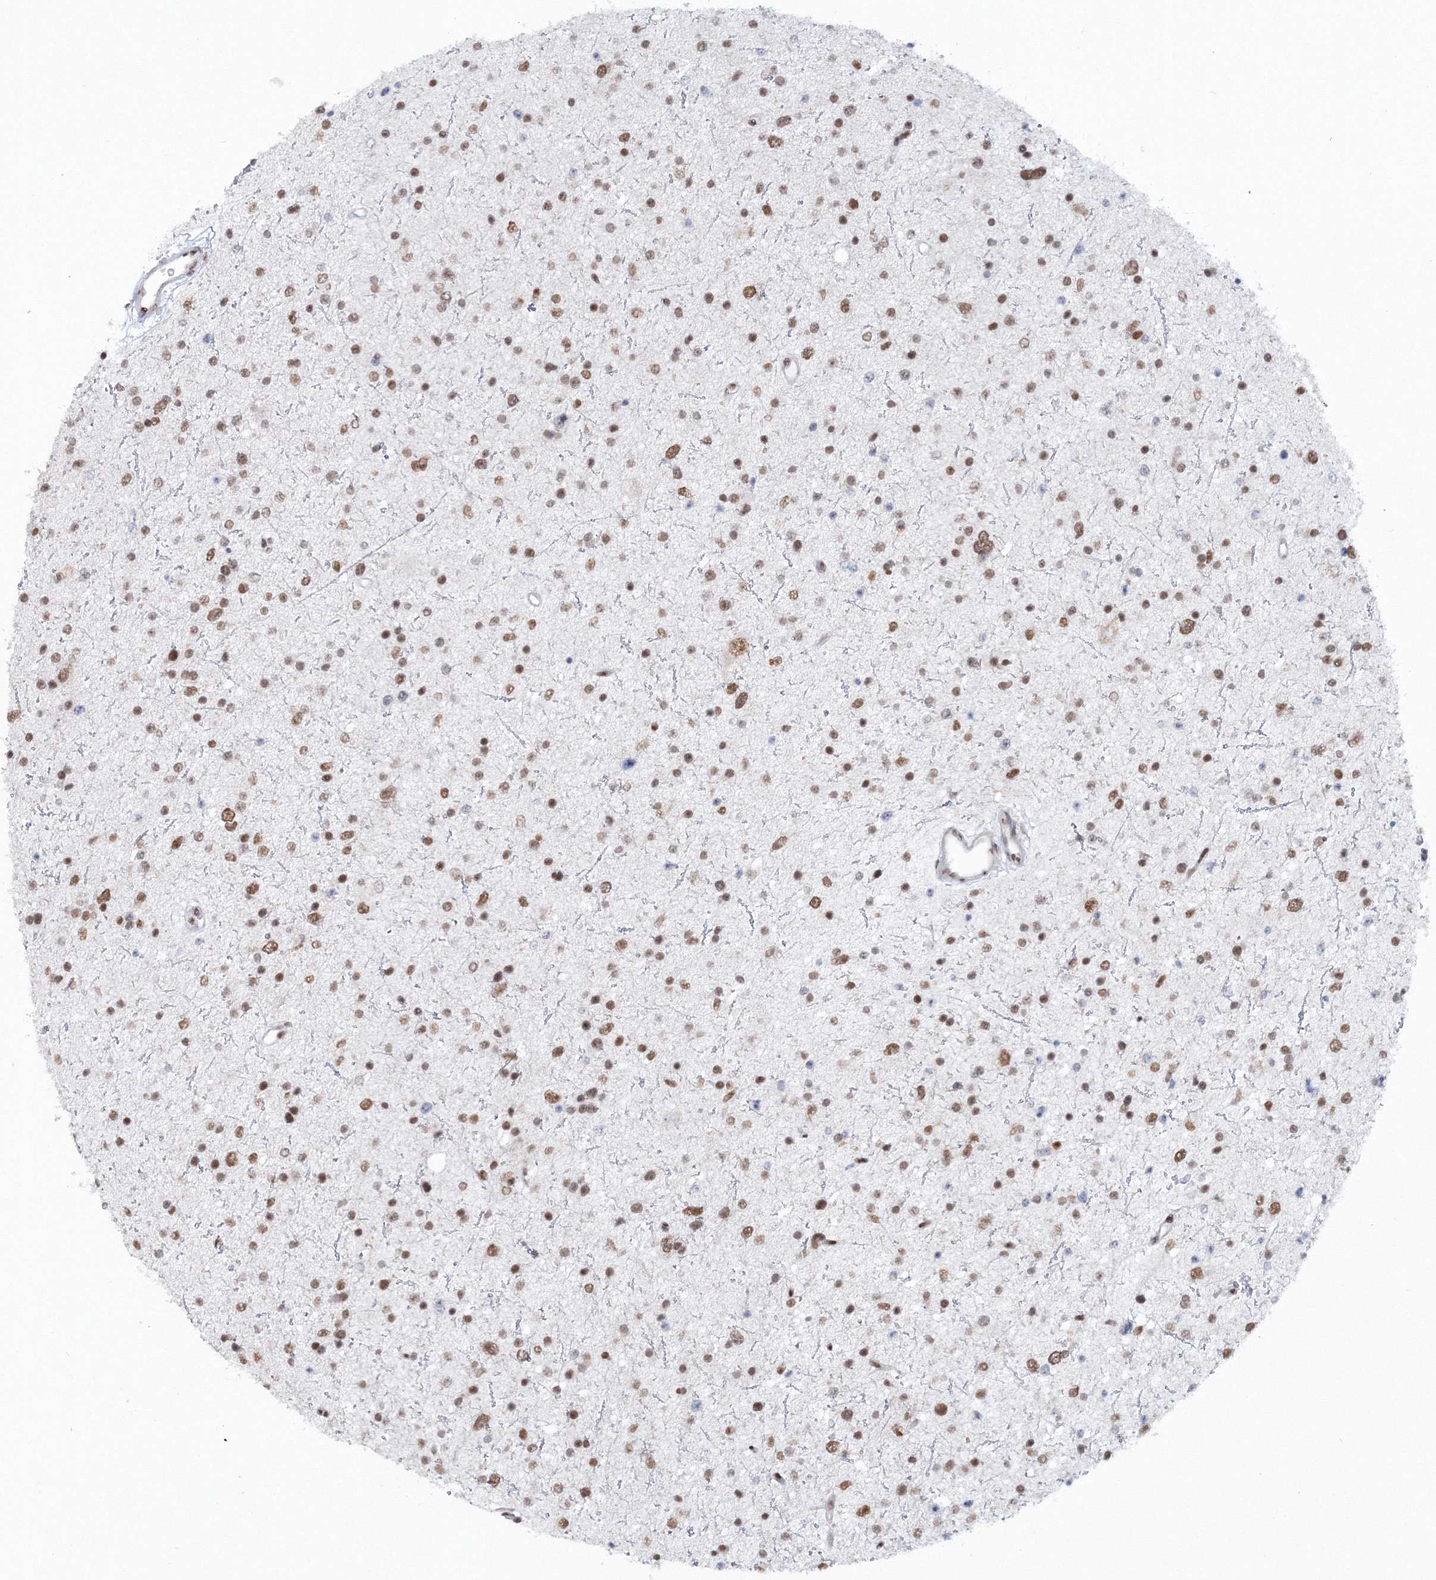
{"staining": {"intensity": "moderate", "quantity": ">75%", "location": "nuclear"}, "tissue": "glioma", "cell_type": "Tumor cells", "image_type": "cancer", "snomed": [{"axis": "morphology", "description": "Glioma, malignant, Low grade"}, {"axis": "topography", "description": "Brain"}], "caption": "Immunohistochemical staining of human low-grade glioma (malignant) displays medium levels of moderate nuclear expression in approximately >75% of tumor cells. (brown staining indicates protein expression, while blue staining denotes nuclei).", "gene": "C3orf33", "patient": {"sex": "female", "age": 37}}